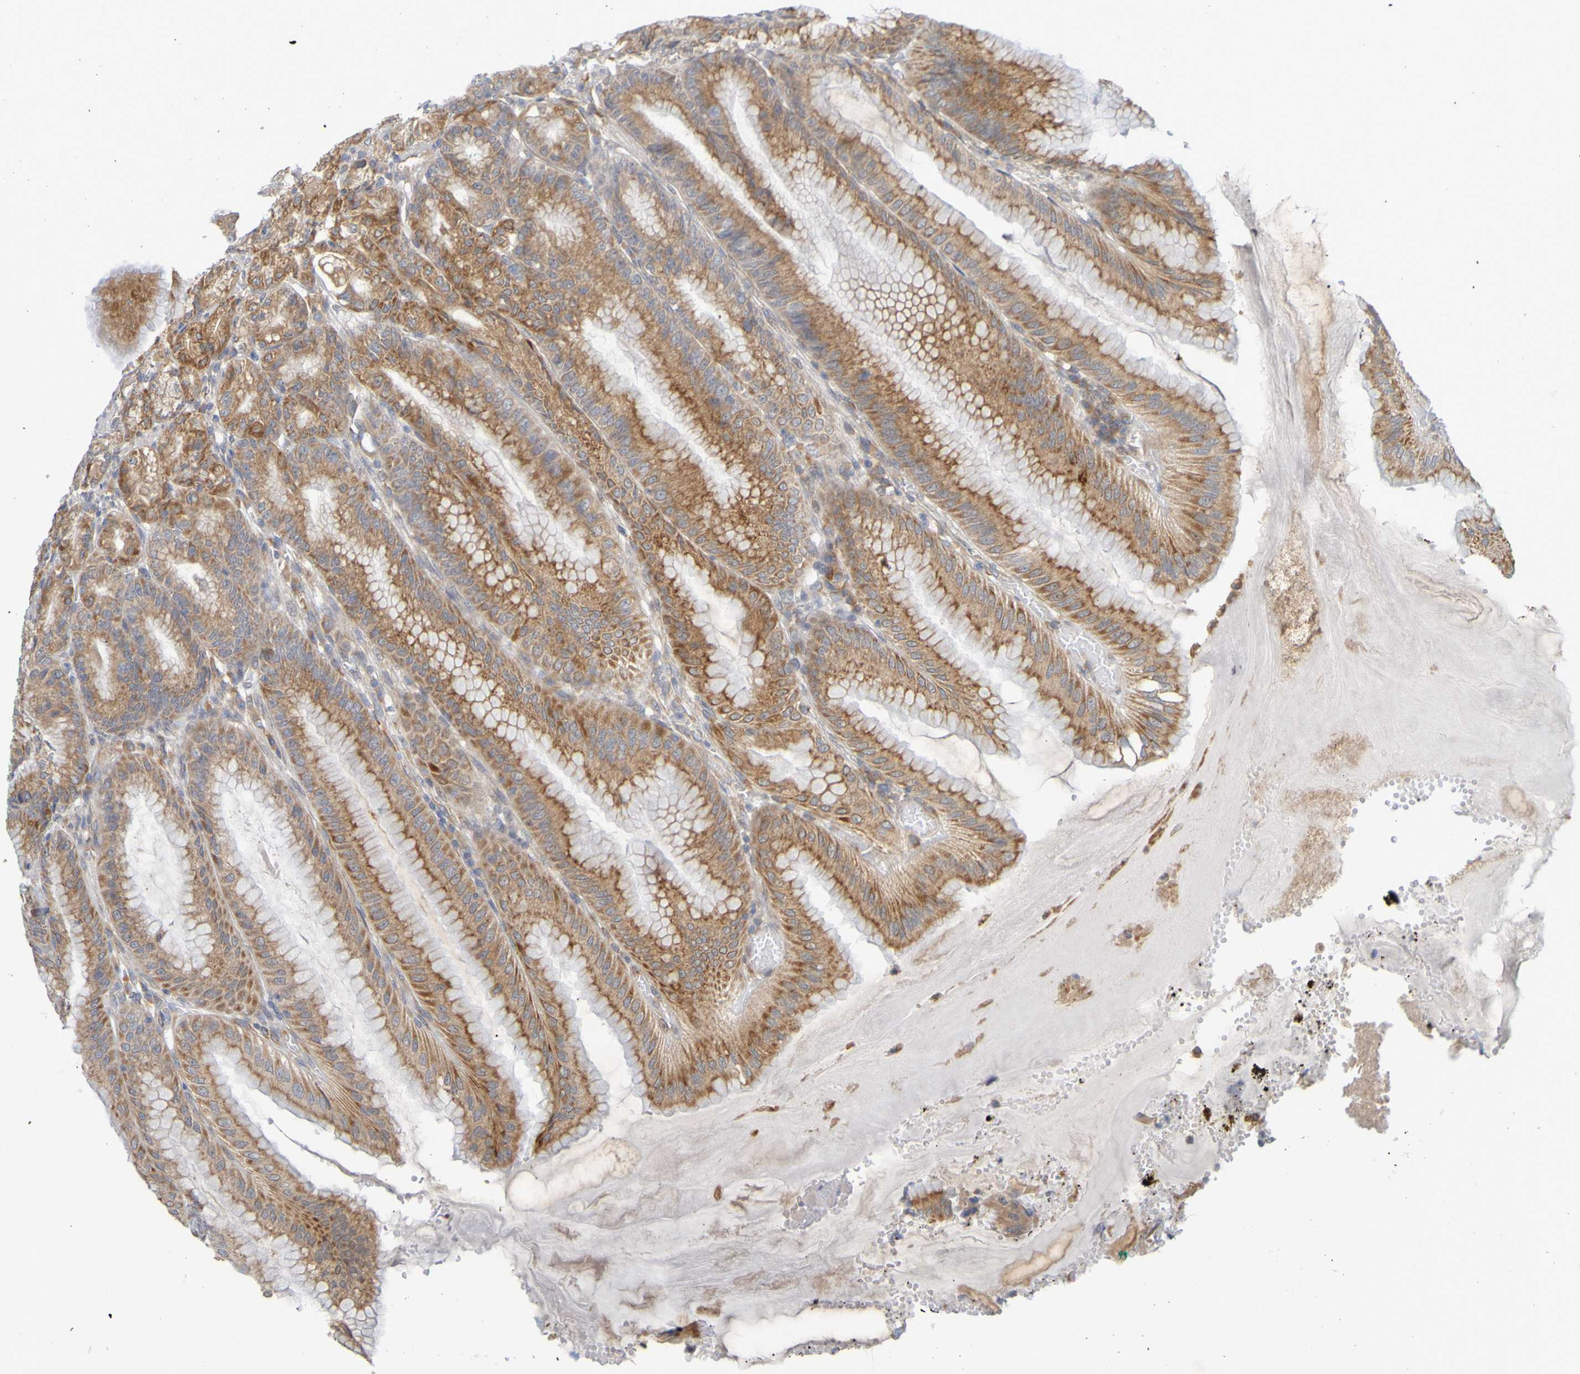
{"staining": {"intensity": "moderate", "quantity": ">75%", "location": "cytoplasmic/membranous"}, "tissue": "stomach", "cell_type": "Glandular cells", "image_type": "normal", "snomed": [{"axis": "morphology", "description": "Normal tissue, NOS"}, {"axis": "topography", "description": "Stomach, lower"}], "caption": "Brown immunohistochemical staining in normal human stomach reveals moderate cytoplasmic/membranous staining in approximately >75% of glandular cells.", "gene": "MOGS", "patient": {"sex": "male", "age": 71}}